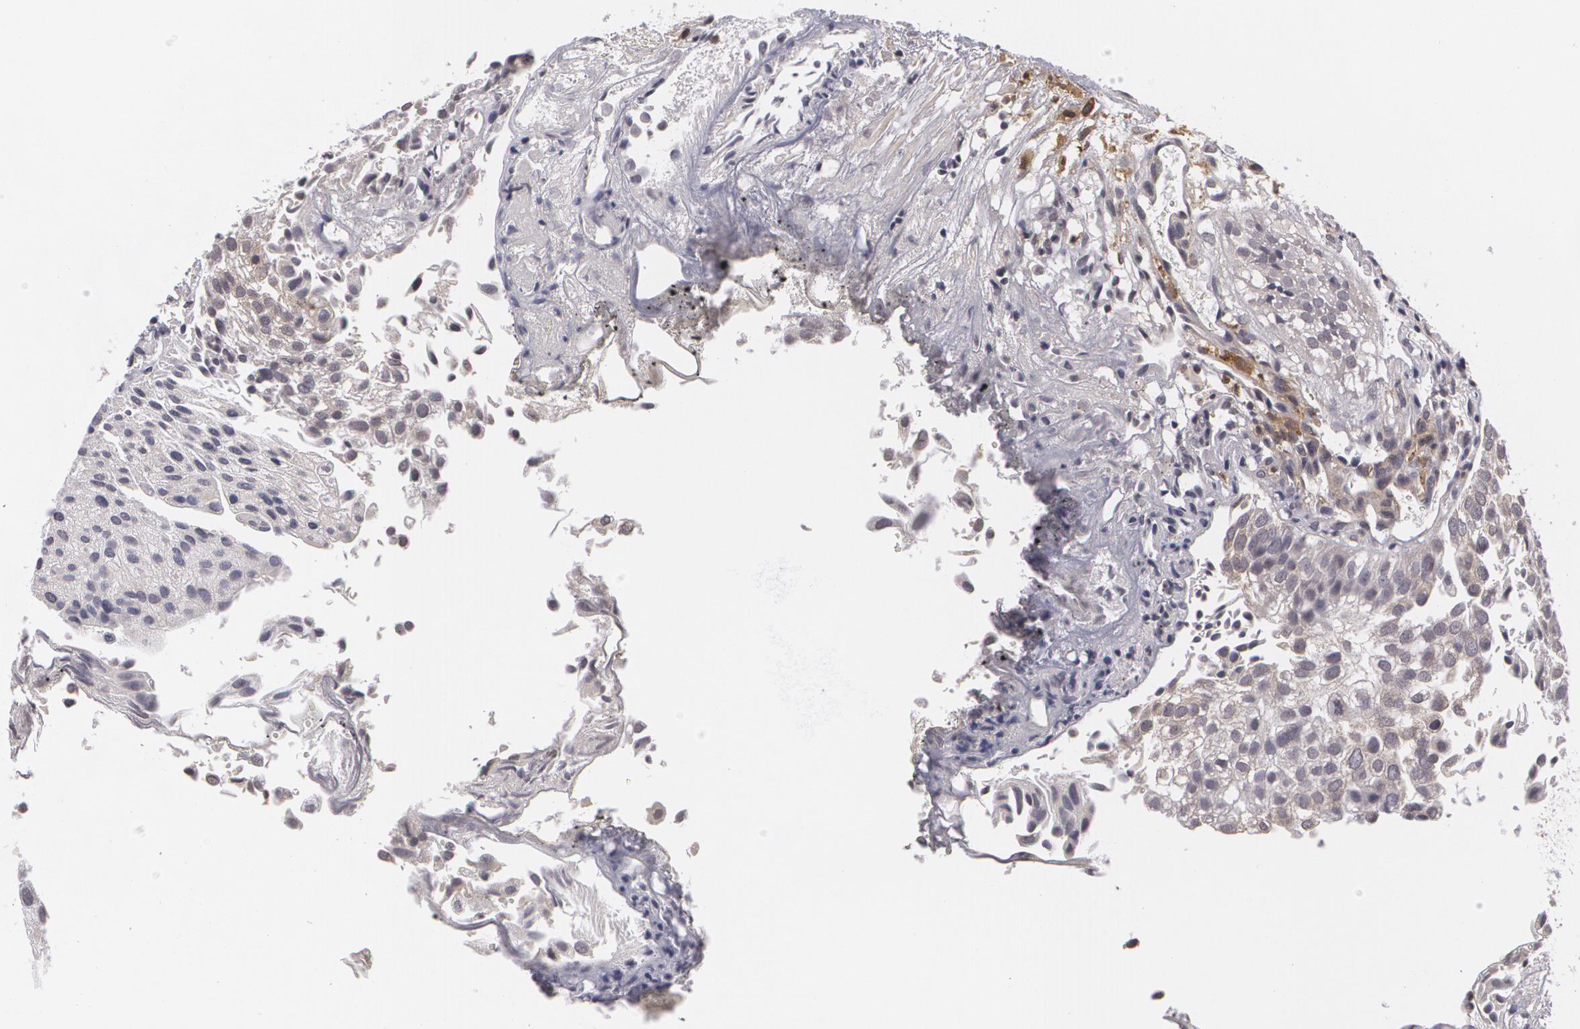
{"staining": {"intensity": "weak", "quantity": "<25%", "location": "cytoplasmic/membranous"}, "tissue": "urothelial cancer", "cell_type": "Tumor cells", "image_type": "cancer", "snomed": [{"axis": "morphology", "description": "Urothelial carcinoma, Low grade"}, {"axis": "topography", "description": "Urinary bladder"}], "caption": "This is an immunohistochemistry (IHC) photomicrograph of urothelial carcinoma (low-grade). There is no staining in tumor cells.", "gene": "BIN1", "patient": {"sex": "female", "age": 89}}